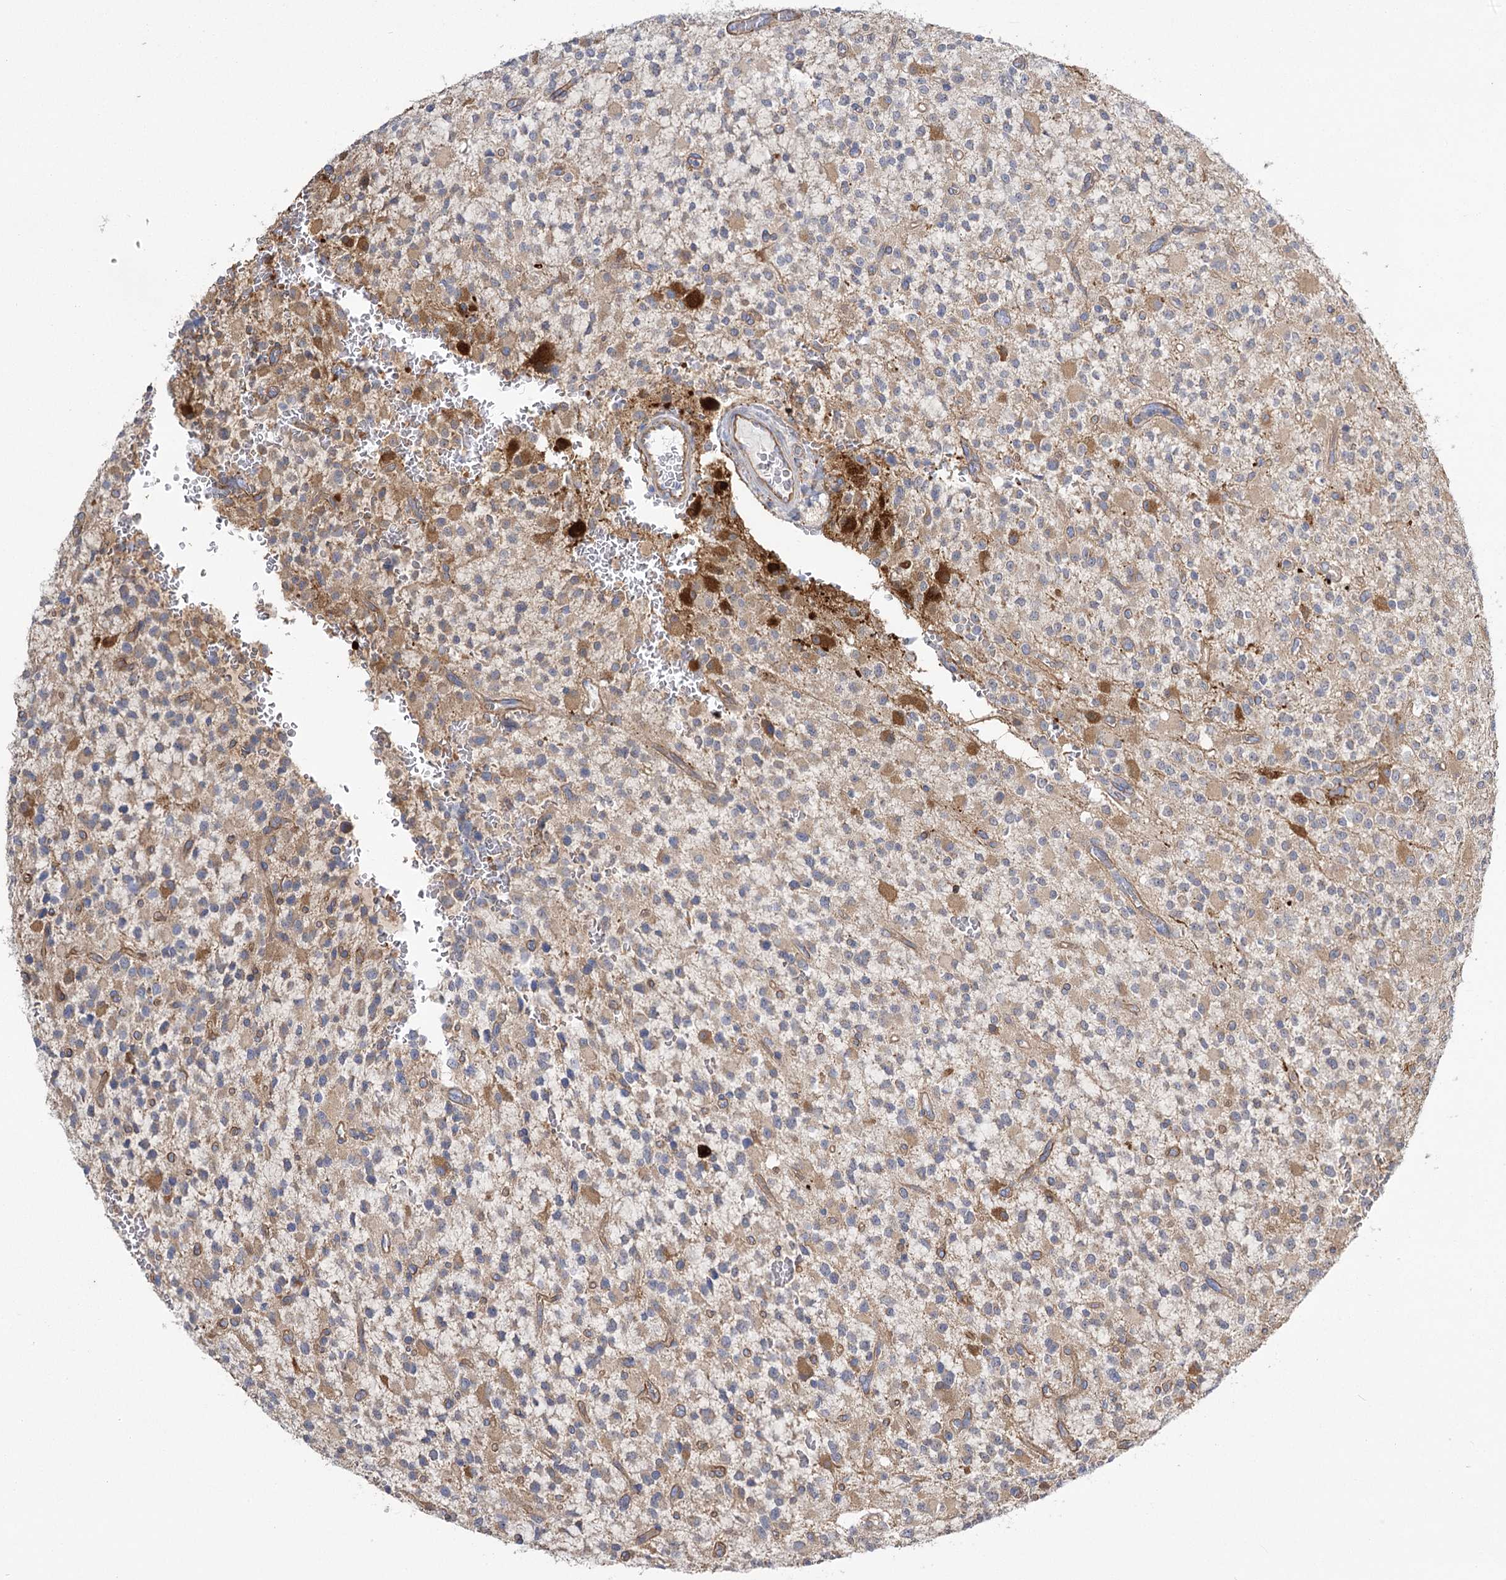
{"staining": {"intensity": "moderate", "quantity": "<25%", "location": "cytoplasmic/membranous"}, "tissue": "glioma", "cell_type": "Tumor cells", "image_type": "cancer", "snomed": [{"axis": "morphology", "description": "Glioma, malignant, High grade"}, {"axis": "topography", "description": "Brain"}], "caption": "Immunohistochemical staining of human malignant glioma (high-grade) displays low levels of moderate cytoplasmic/membranous protein staining in approximately <25% of tumor cells.", "gene": "RMDN2", "patient": {"sex": "male", "age": 34}}